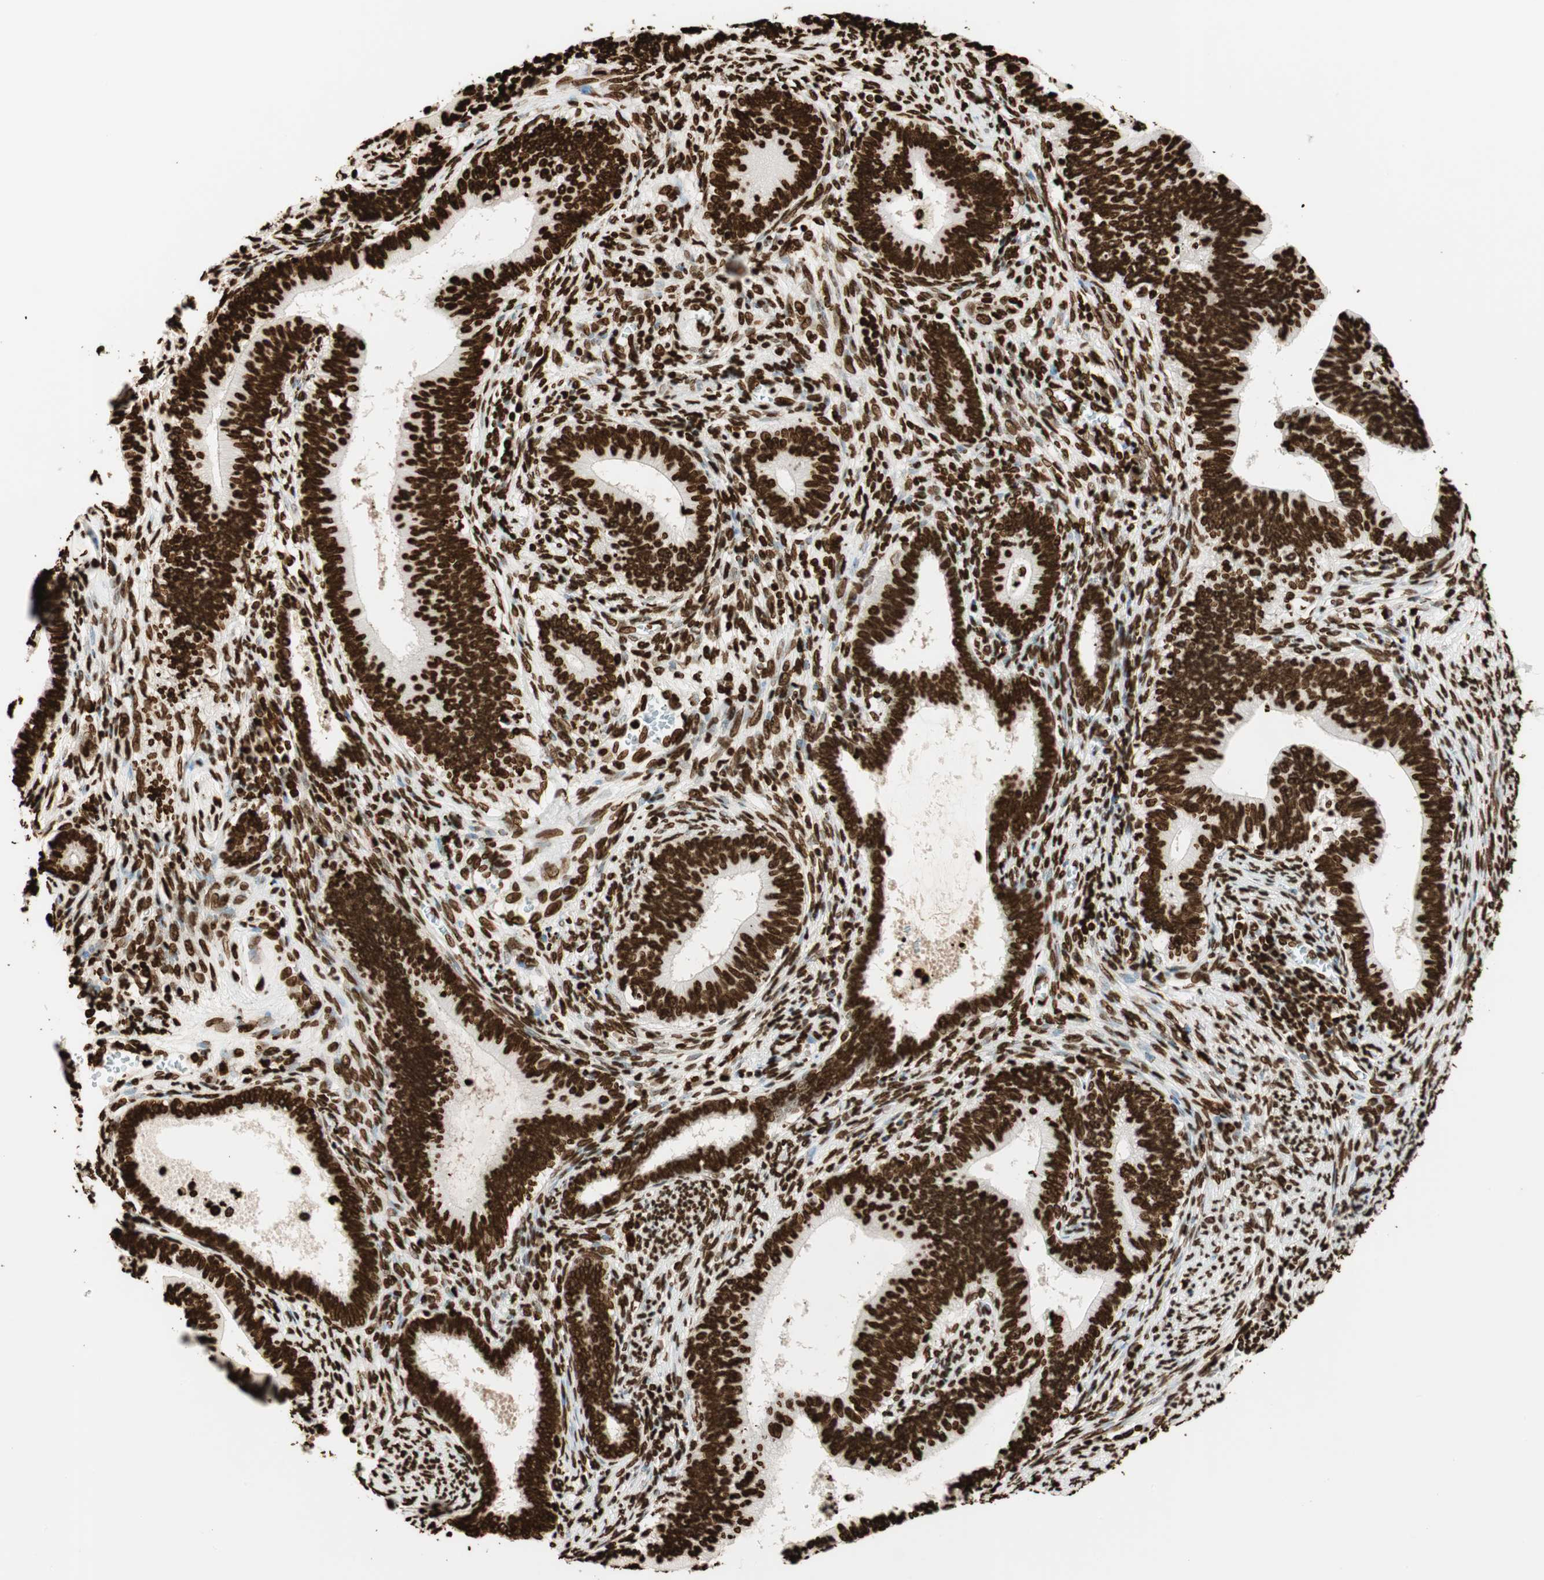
{"staining": {"intensity": "strong", "quantity": ">75%", "location": "nuclear"}, "tissue": "cervical cancer", "cell_type": "Tumor cells", "image_type": "cancer", "snomed": [{"axis": "morphology", "description": "Adenocarcinoma, NOS"}, {"axis": "topography", "description": "Cervix"}], "caption": "Immunohistochemistry (DAB (3,3'-diaminobenzidine)) staining of adenocarcinoma (cervical) exhibits strong nuclear protein expression in about >75% of tumor cells.", "gene": "GLI2", "patient": {"sex": "female", "age": 44}}